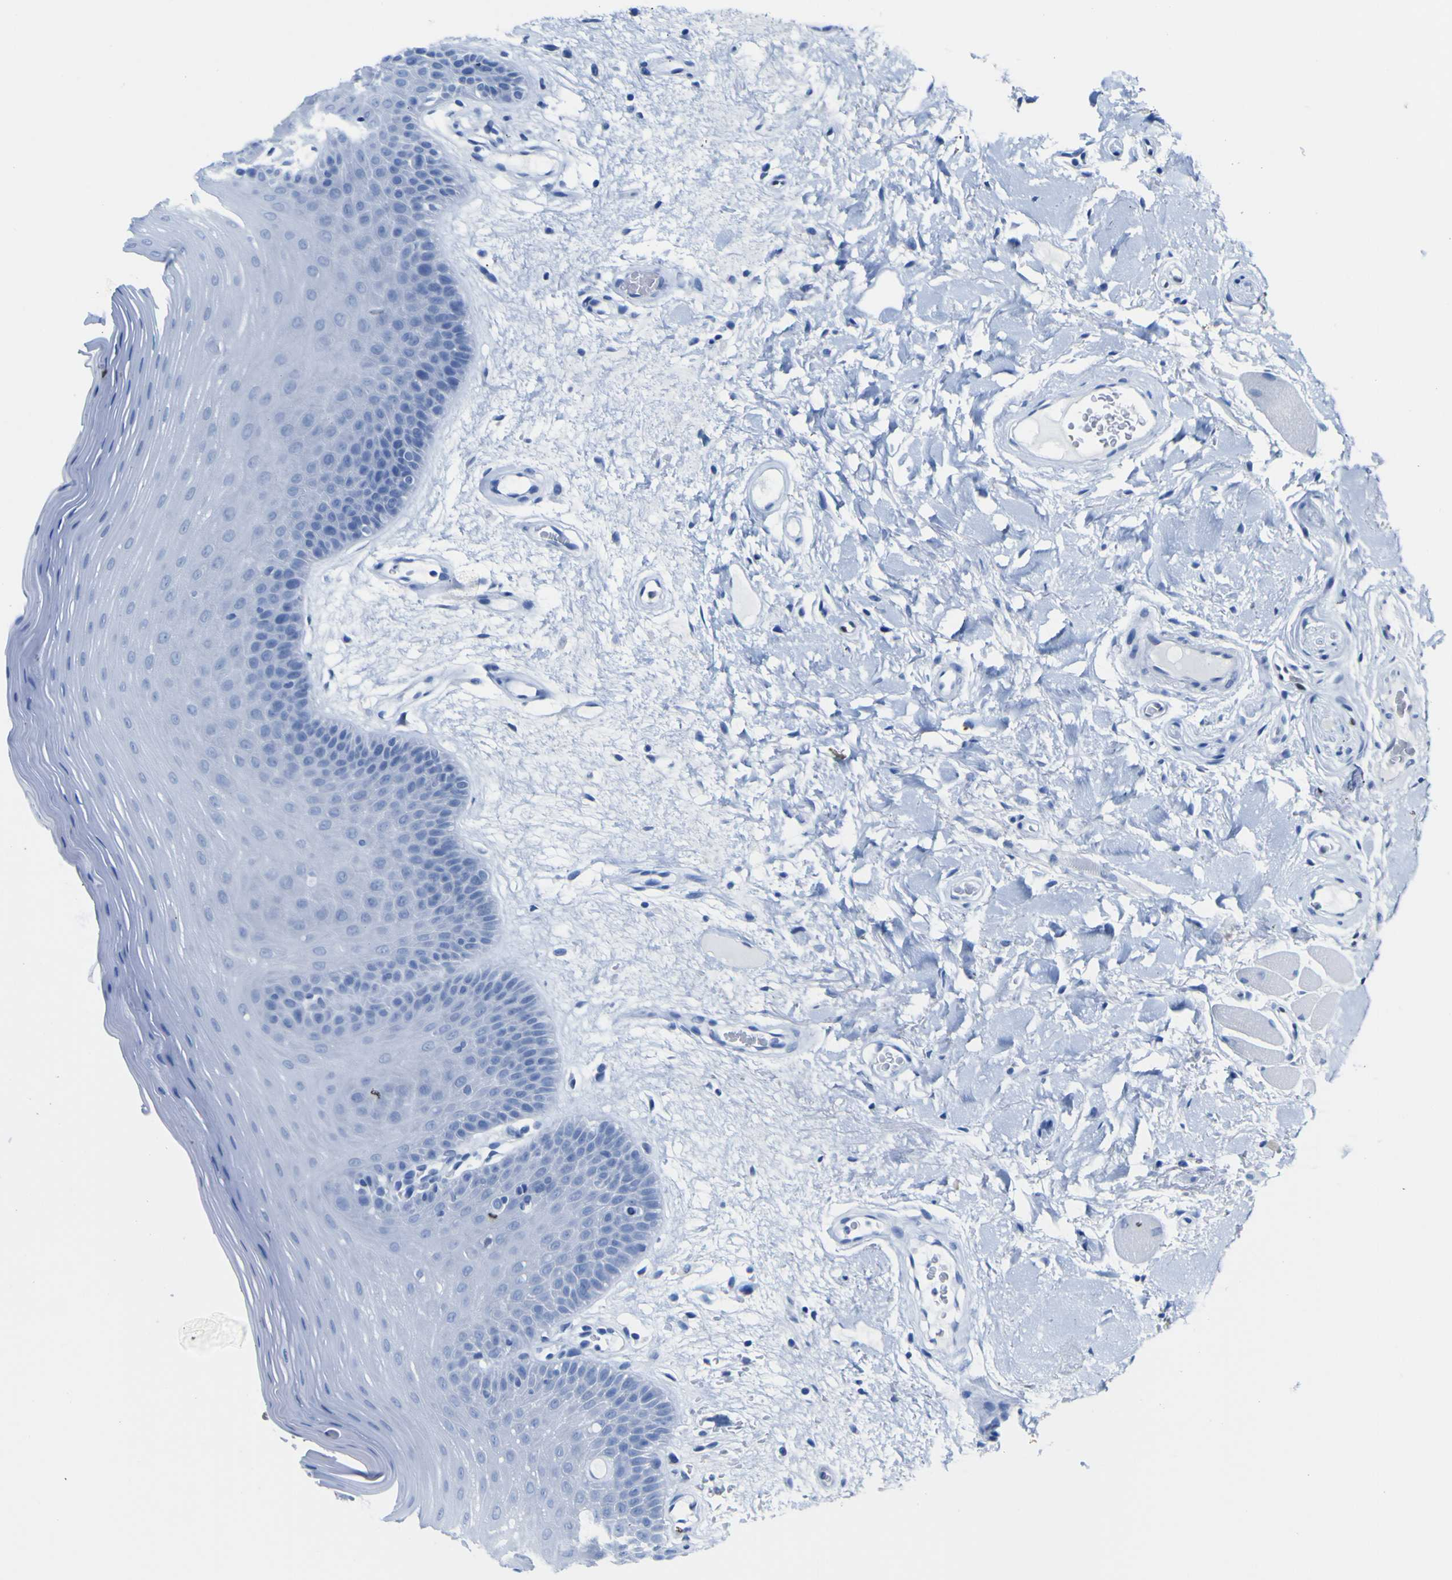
{"staining": {"intensity": "negative", "quantity": "none", "location": "none"}, "tissue": "oral mucosa", "cell_type": "Squamous epithelial cells", "image_type": "normal", "snomed": [{"axis": "morphology", "description": "Normal tissue, NOS"}, {"axis": "morphology", "description": "Squamous cell carcinoma, NOS"}, {"axis": "topography", "description": "Skeletal muscle"}, {"axis": "topography", "description": "Adipose tissue"}, {"axis": "topography", "description": "Vascular tissue"}, {"axis": "topography", "description": "Oral tissue"}, {"axis": "topography", "description": "Peripheral nerve tissue"}, {"axis": "topography", "description": "Head-Neck"}], "caption": "Immunohistochemistry (IHC) of unremarkable human oral mucosa reveals no staining in squamous epithelial cells.", "gene": "DACH1", "patient": {"sex": "male", "age": 71}}